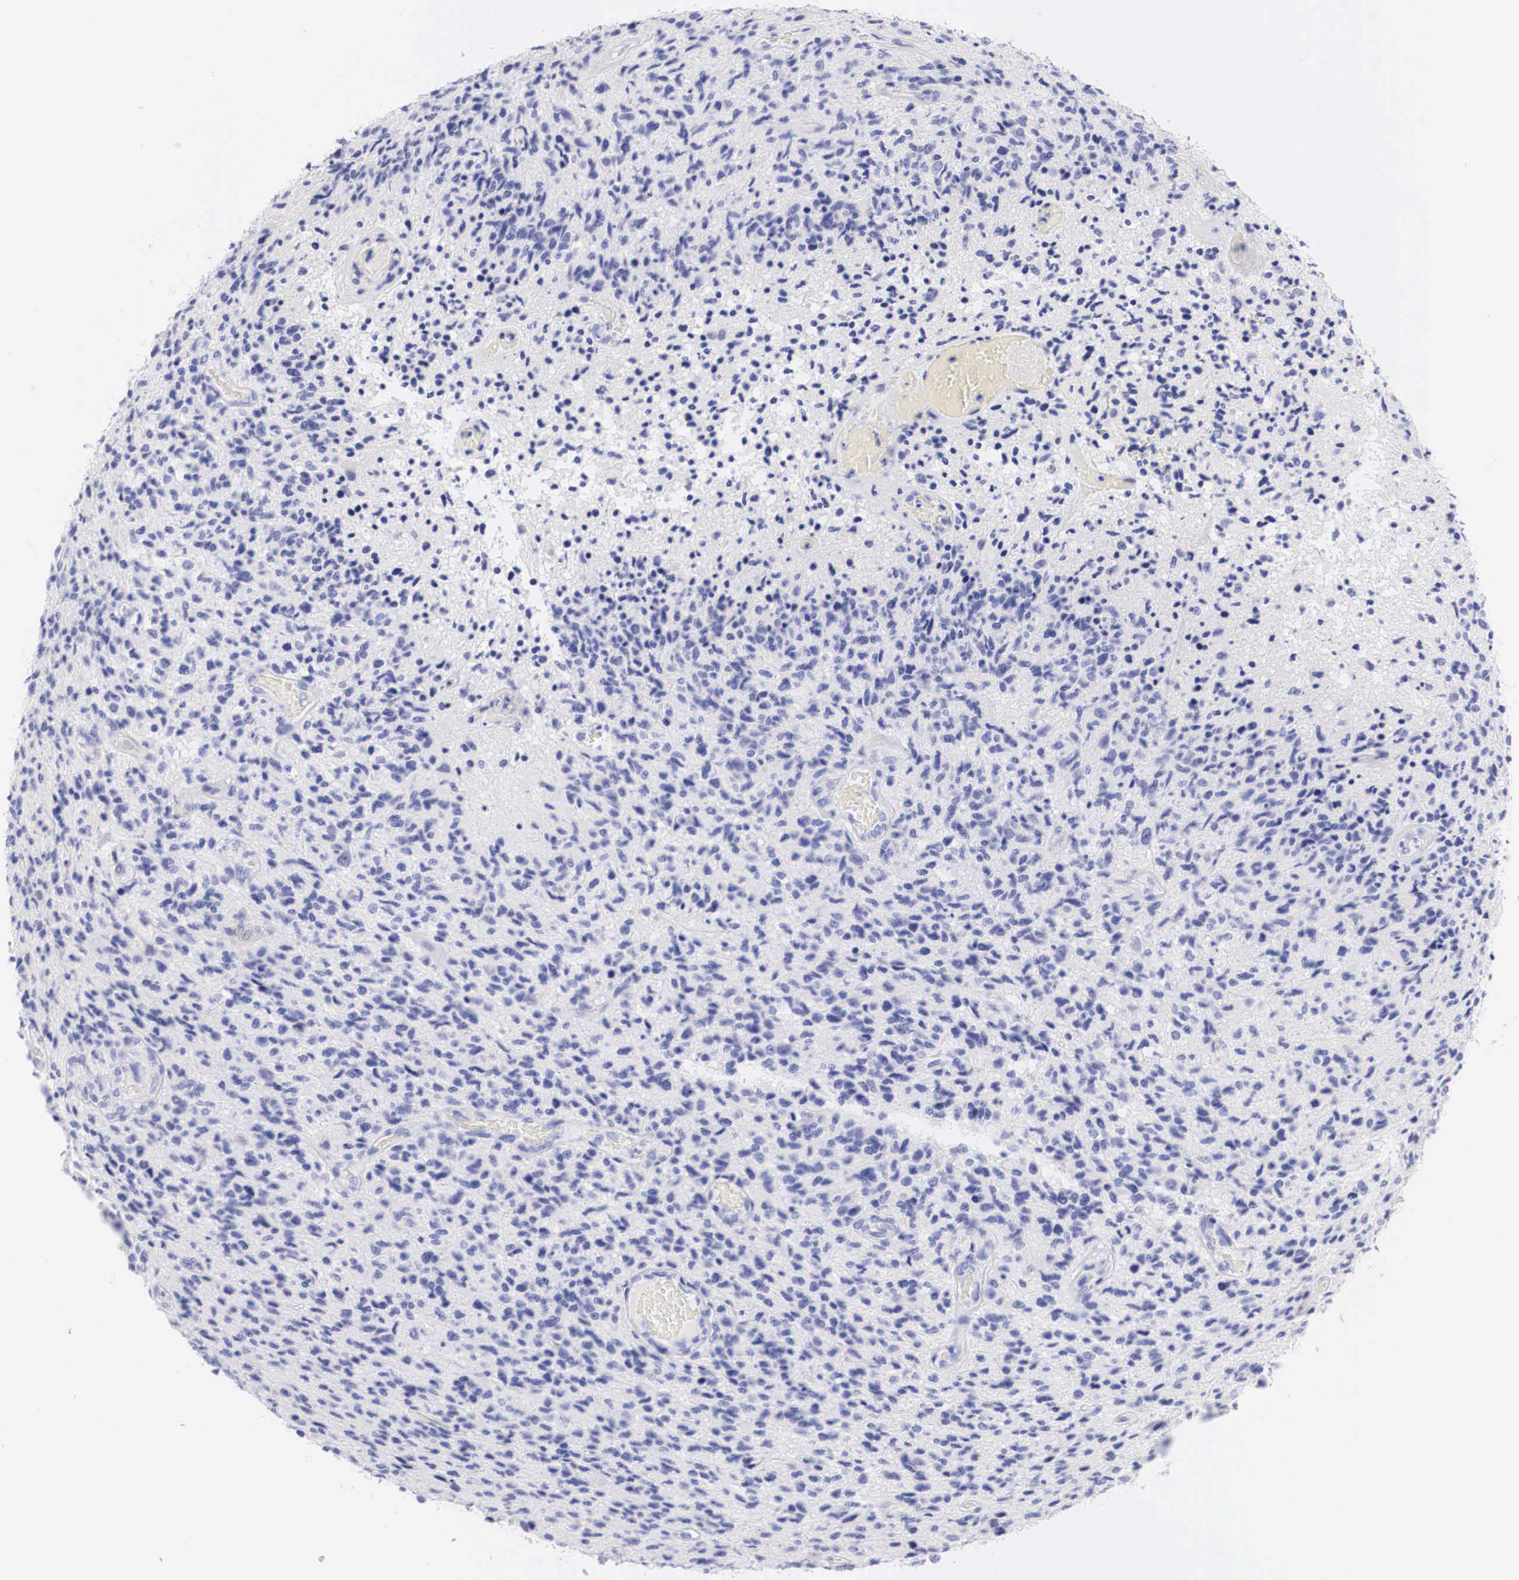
{"staining": {"intensity": "negative", "quantity": "none", "location": "none"}, "tissue": "glioma", "cell_type": "Tumor cells", "image_type": "cancer", "snomed": [{"axis": "morphology", "description": "Glioma, malignant, High grade"}, {"axis": "topography", "description": "Brain"}], "caption": "Immunohistochemistry (IHC) histopathology image of human glioma stained for a protein (brown), which demonstrates no expression in tumor cells.", "gene": "ERBB2", "patient": {"sex": "male", "age": 36}}